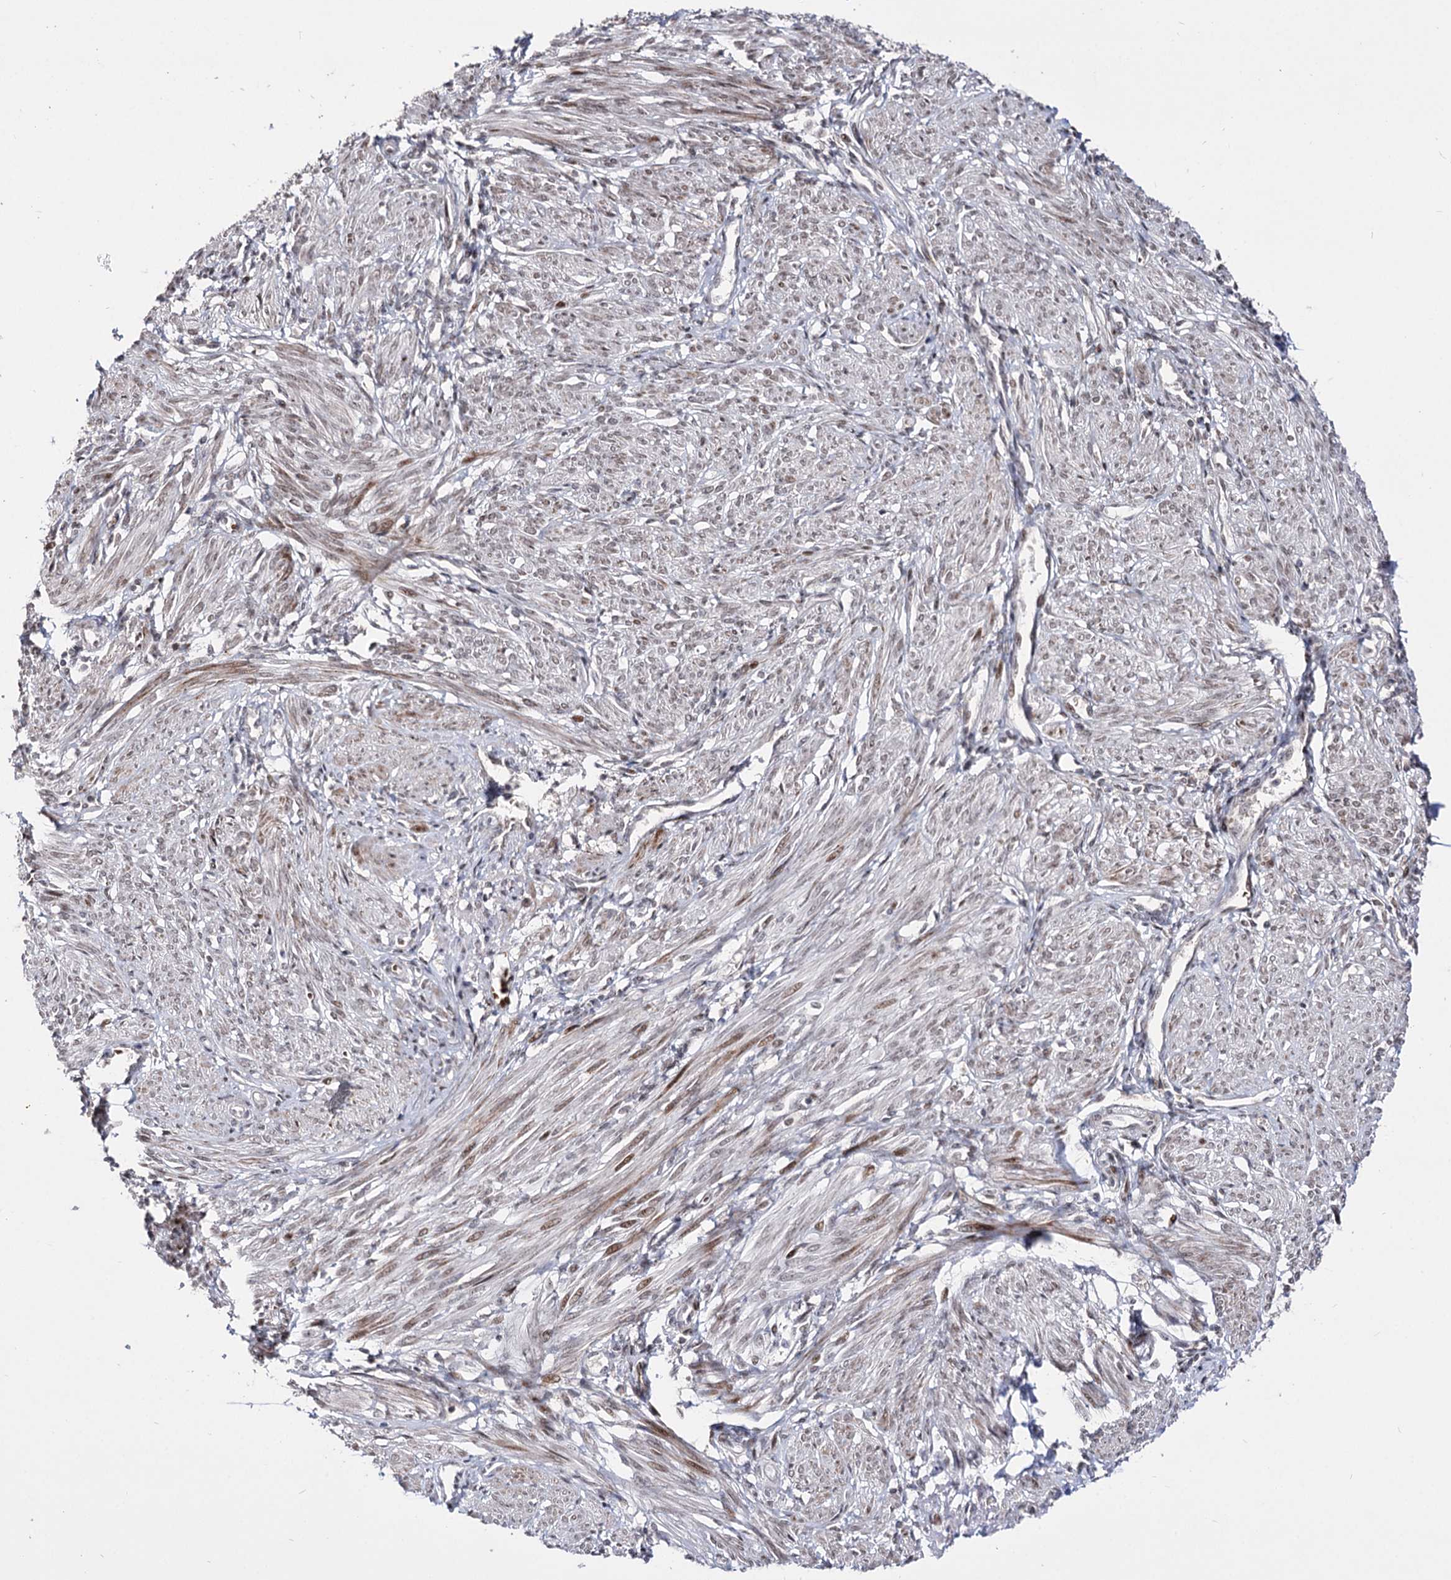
{"staining": {"intensity": "weak", "quantity": "<25%", "location": "nuclear"}, "tissue": "smooth muscle", "cell_type": "Smooth muscle cells", "image_type": "normal", "snomed": [{"axis": "morphology", "description": "Normal tissue, NOS"}, {"axis": "topography", "description": "Smooth muscle"}], "caption": "Immunohistochemistry of unremarkable smooth muscle exhibits no expression in smooth muscle cells. The staining was performed using DAB (3,3'-diaminobenzidine) to visualize the protein expression in brown, while the nuclei were stained in blue with hematoxylin (Magnification: 20x).", "gene": "STOX1", "patient": {"sex": "female", "age": 39}}